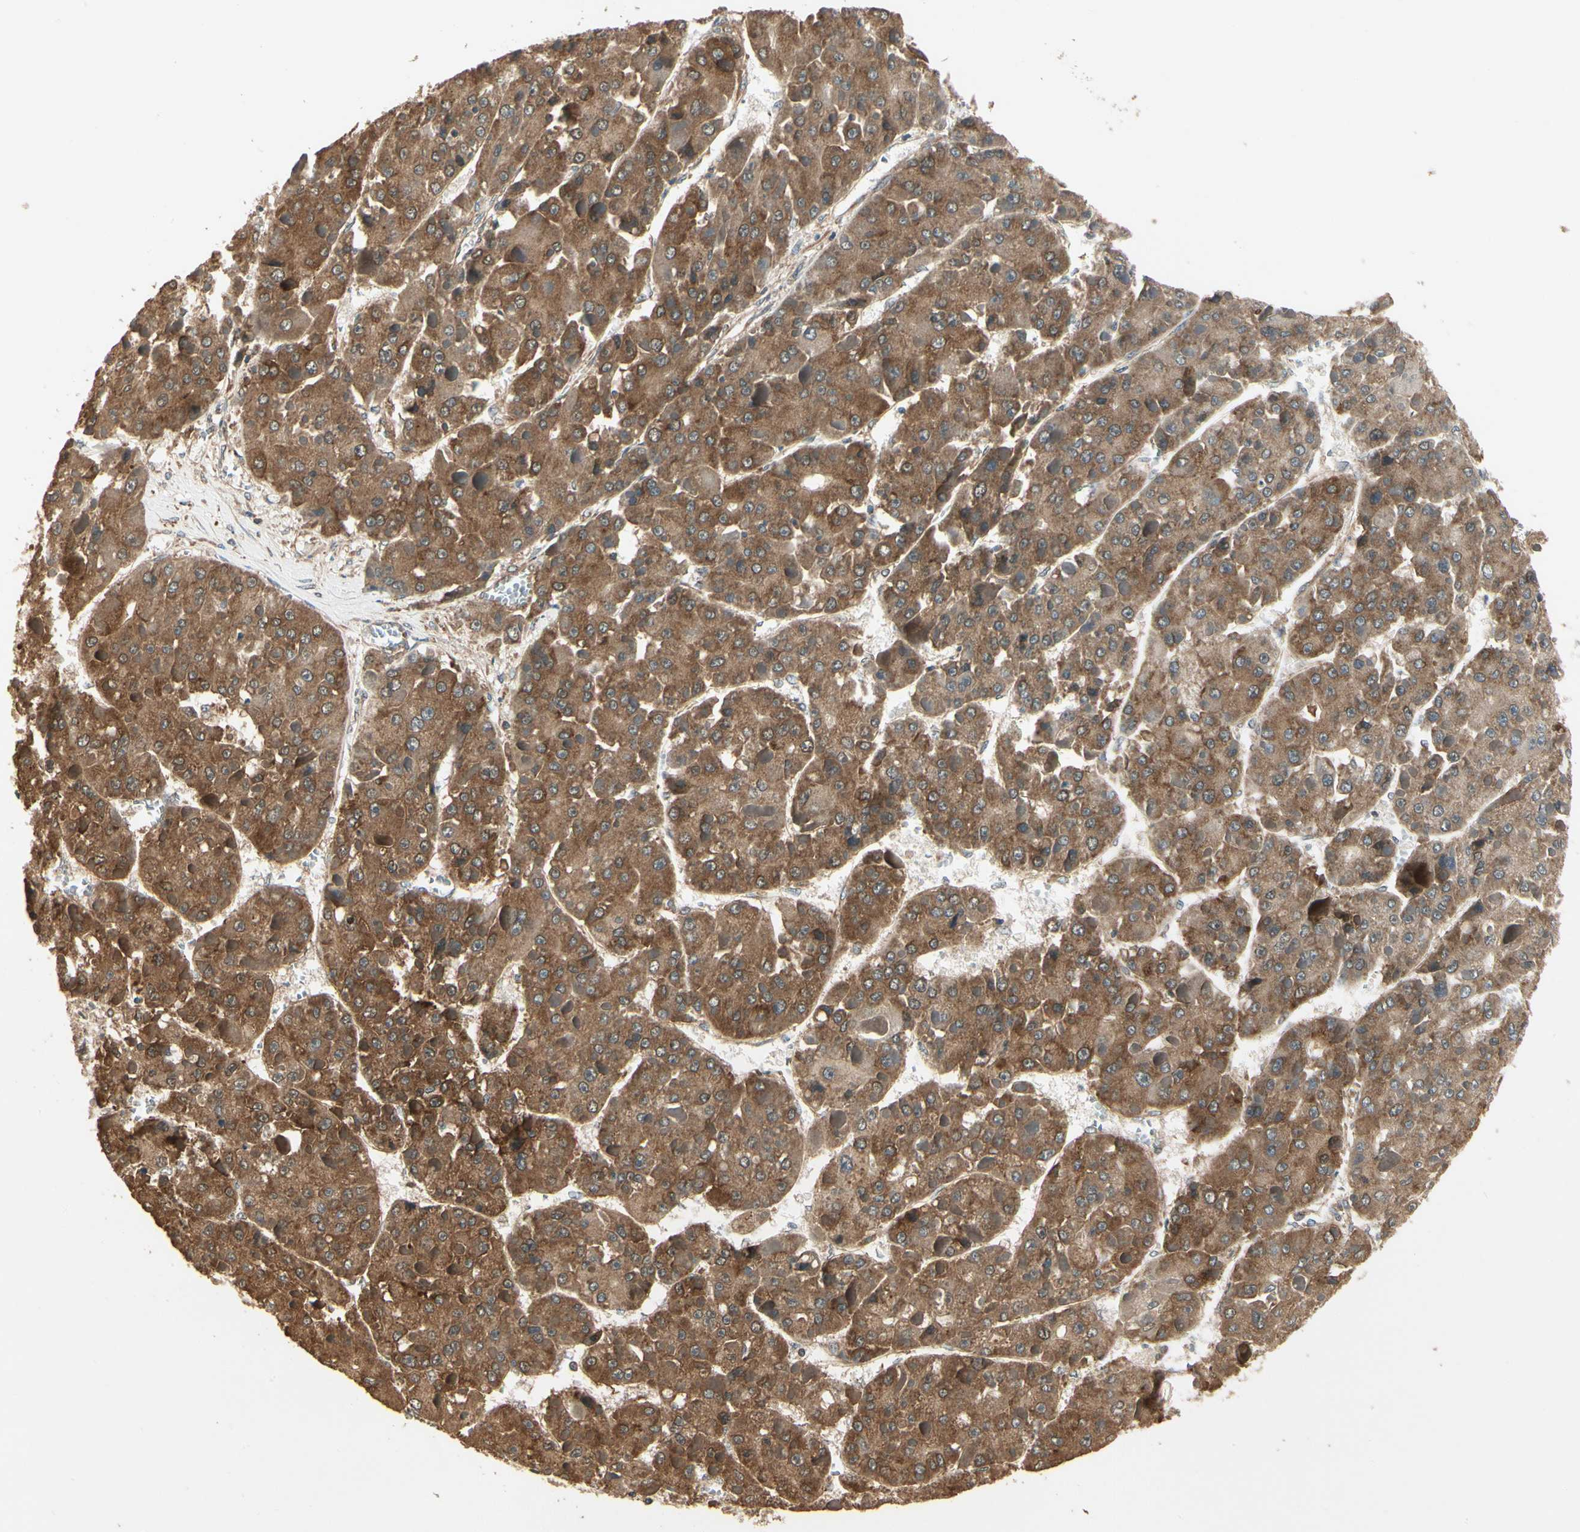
{"staining": {"intensity": "moderate", "quantity": ">75%", "location": "cytoplasmic/membranous"}, "tissue": "liver cancer", "cell_type": "Tumor cells", "image_type": "cancer", "snomed": [{"axis": "morphology", "description": "Carcinoma, Hepatocellular, NOS"}, {"axis": "topography", "description": "Liver"}], "caption": "Liver cancer (hepatocellular carcinoma) tissue exhibits moderate cytoplasmic/membranous staining in about >75% of tumor cells, visualized by immunohistochemistry.", "gene": "CCT7", "patient": {"sex": "female", "age": 73}}